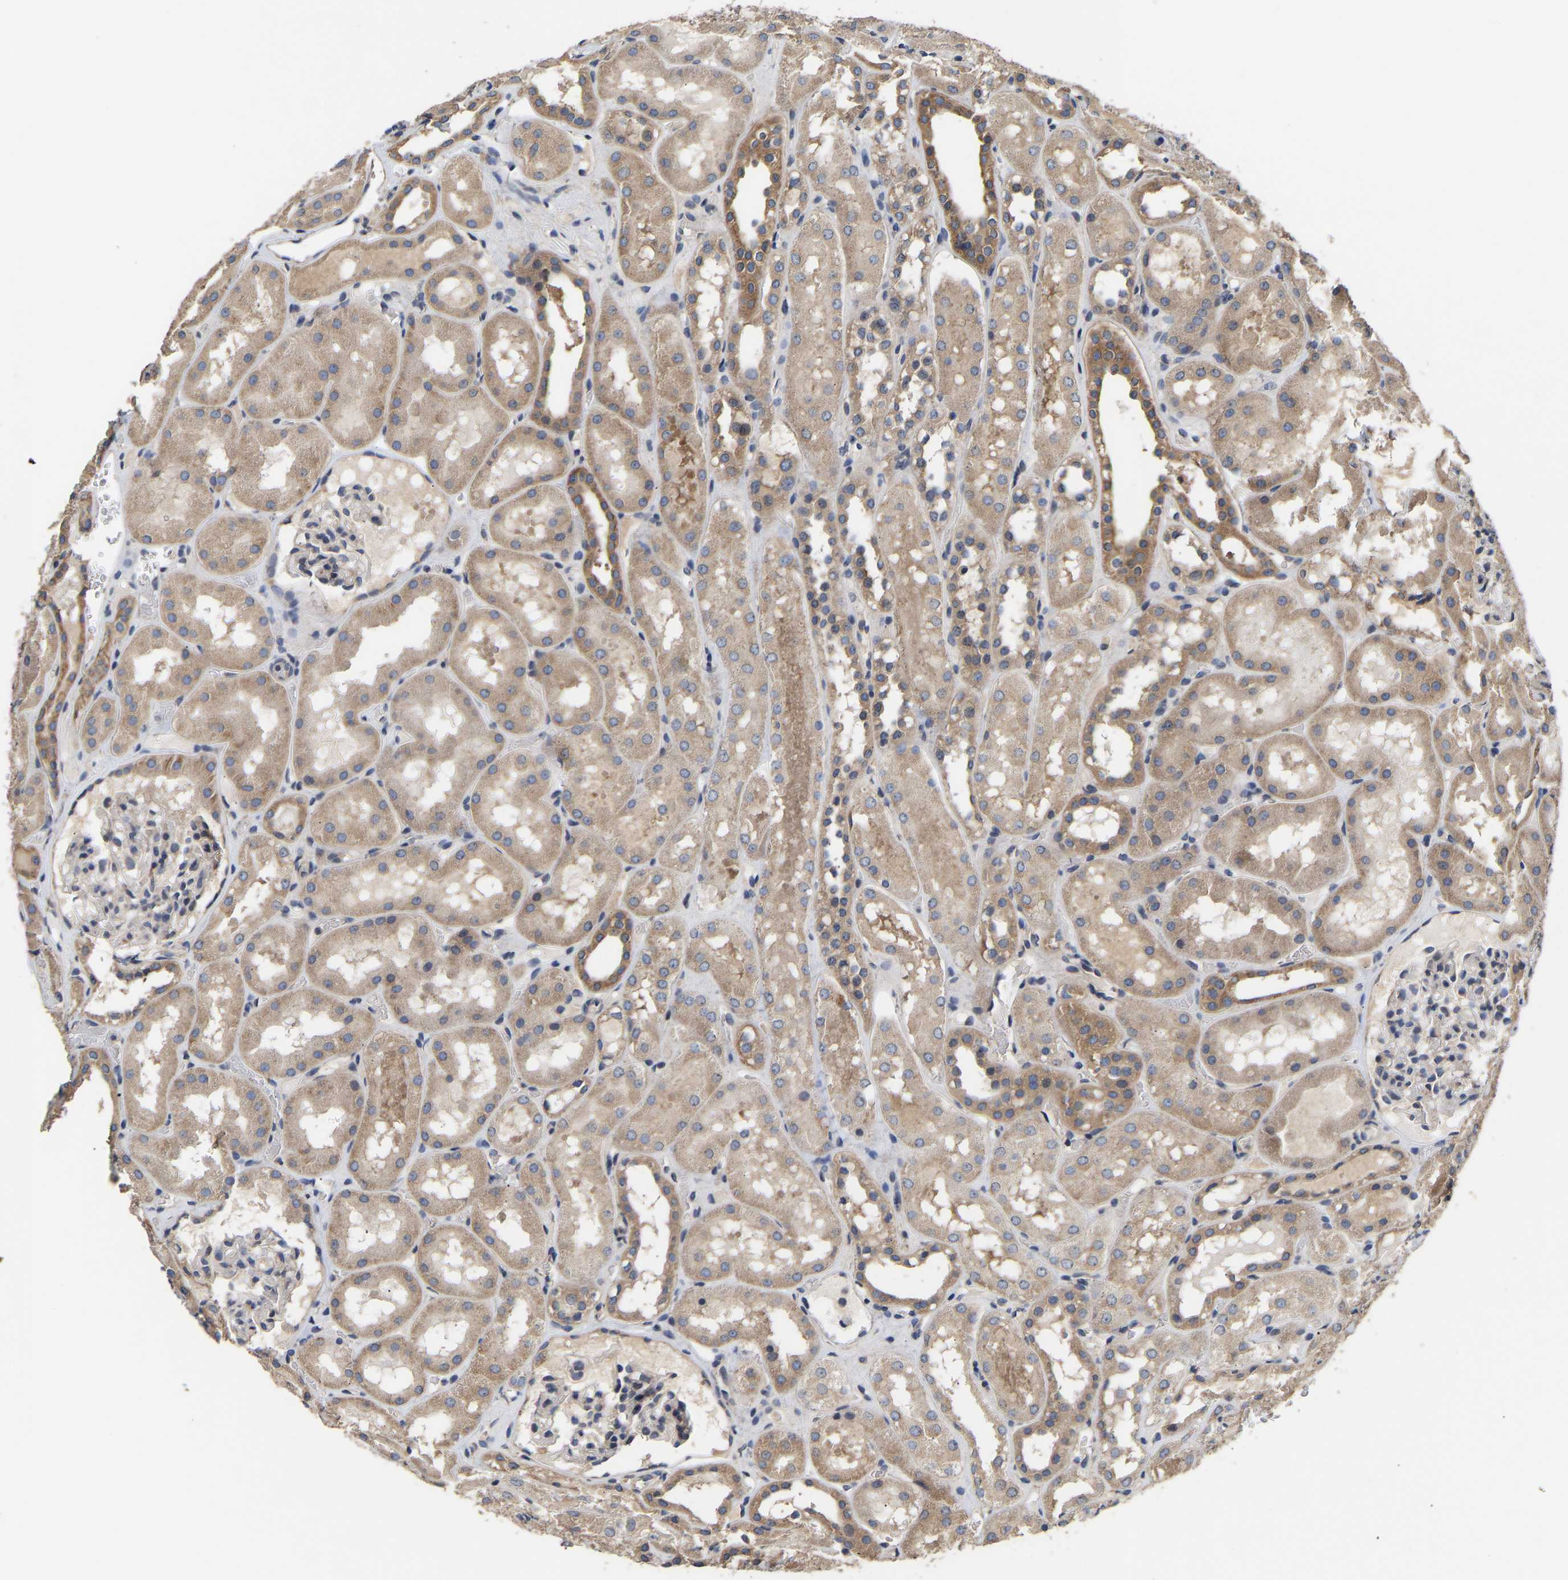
{"staining": {"intensity": "weak", "quantity": "<25%", "location": "cytoplasmic/membranous"}, "tissue": "kidney", "cell_type": "Cells in glomeruli", "image_type": "normal", "snomed": [{"axis": "morphology", "description": "Normal tissue, NOS"}, {"axis": "topography", "description": "Kidney"}, {"axis": "topography", "description": "Urinary bladder"}], "caption": "High power microscopy micrograph of an immunohistochemistry (IHC) histopathology image of benign kidney, revealing no significant staining in cells in glomeruli. (Stains: DAB (3,3'-diaminobenzidine) immunohistochemistry with hematoxylin counter stain, Microscopy: brightfield microscopy at high magnification).", "gene": "AIMP2", "patient": {"sex": "male", "age": 16}}